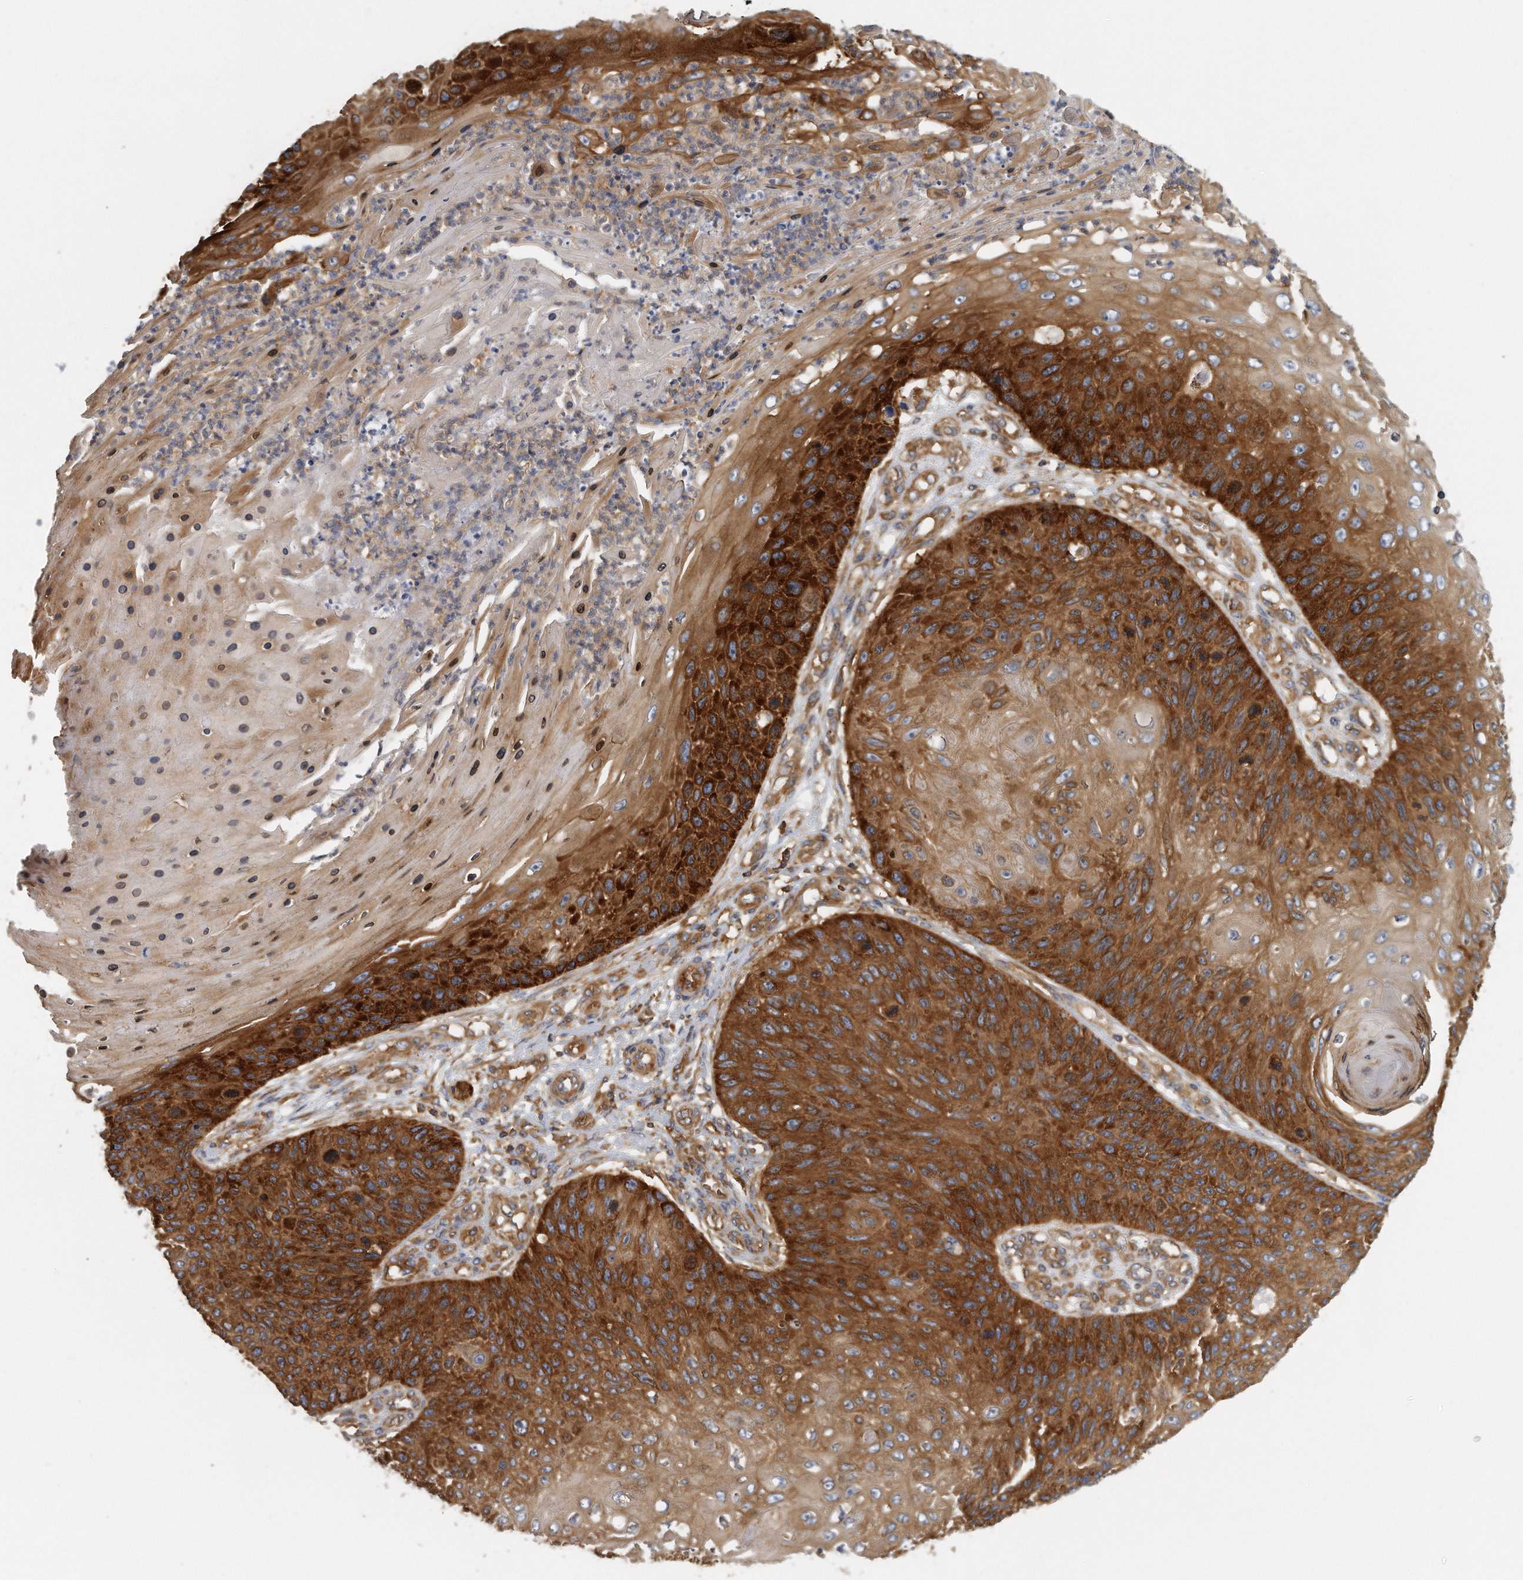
{"staining": {"intensity": "strong", "quantity": ">75%", "location": "cytoplasmic/membranous"}, "tissue": "skin cancer", "cell_type": "Tumor cells", "image_type": "cancer", "snomed": [{"axis": "morphology", "description": "Squamous cell carcinoma, NOS"}, {"axis": "topography", "description": "Skin"}], "caption": "Strong cytoplasmic/membranous protein staining is appreciated in approximately >75% of tumor cells in skin squamous cell carcinoma. (Brightfield microscopy of DAB IHC at high magnification).", "gene": "EIF3I", "patient": {"sex": "female", "age": 88}}